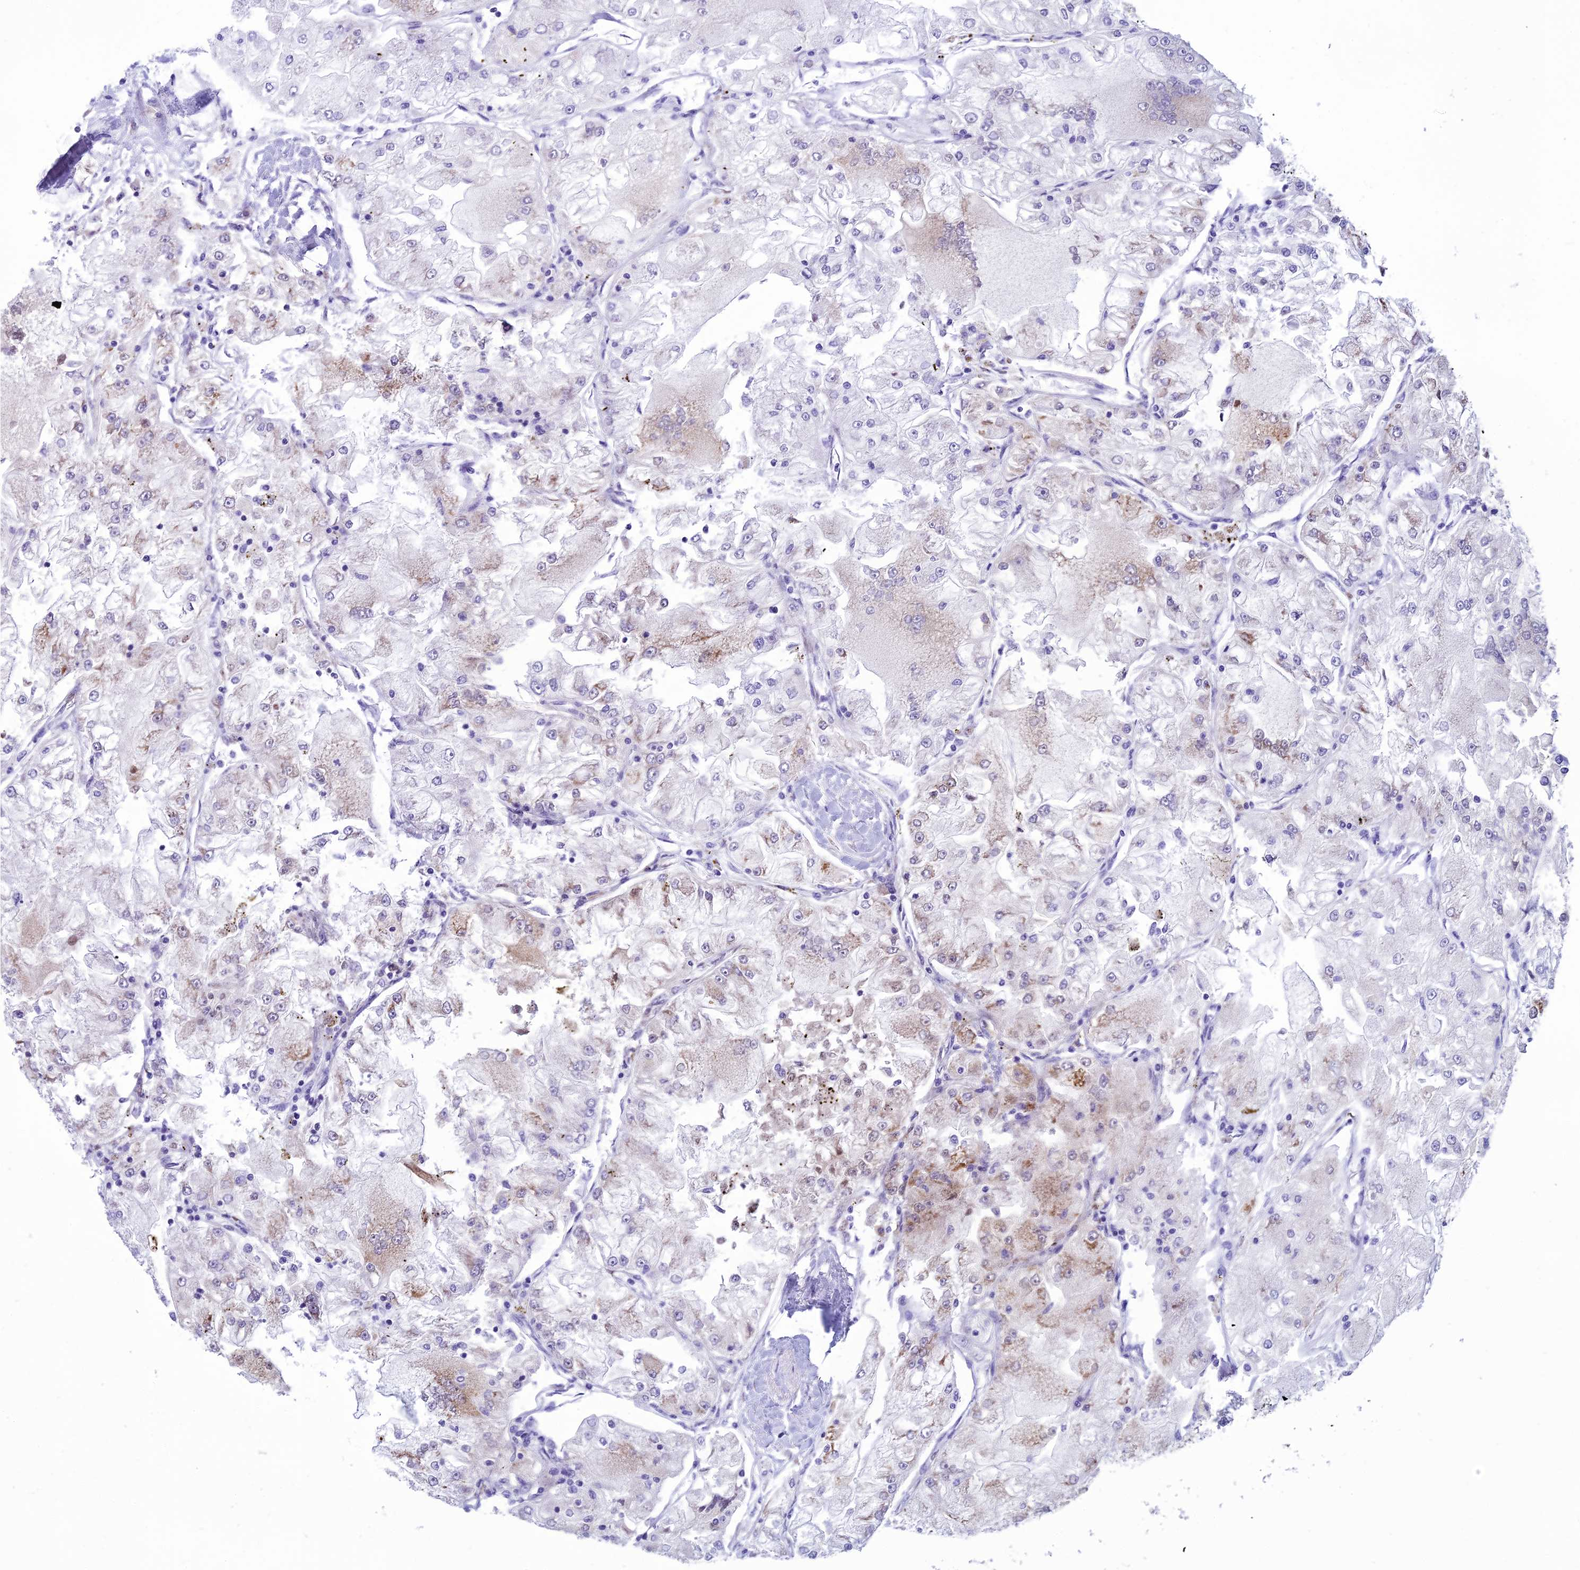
{"staining": {"intensity": "moderate", "quantity": "<25%", "location": "cytoplasmic/membranous"}, "tissue": "renal cancer", "cell_type": "Tumor cells", "image_type": "cancer", "snomed": [{"axis": "morphology", "description": "Adenocarcinoma, NOS"}, {"axis": "topography", "description": "Kidney"}], "caption": "Renal cancer (adenocarcinoma) tissue displays moderate cytoplasmic/membranous positivity in approximately <25% of tumor cells, visualized by immunohistochemistry. (Stains: DAB (3,3'-diaminobenzidine) in brown, nuclei in blue, Microscopy: brightfield microscopy at high magnification).", "gene": "KCTD14", "patient": {"sex": "female", "age": 72}}